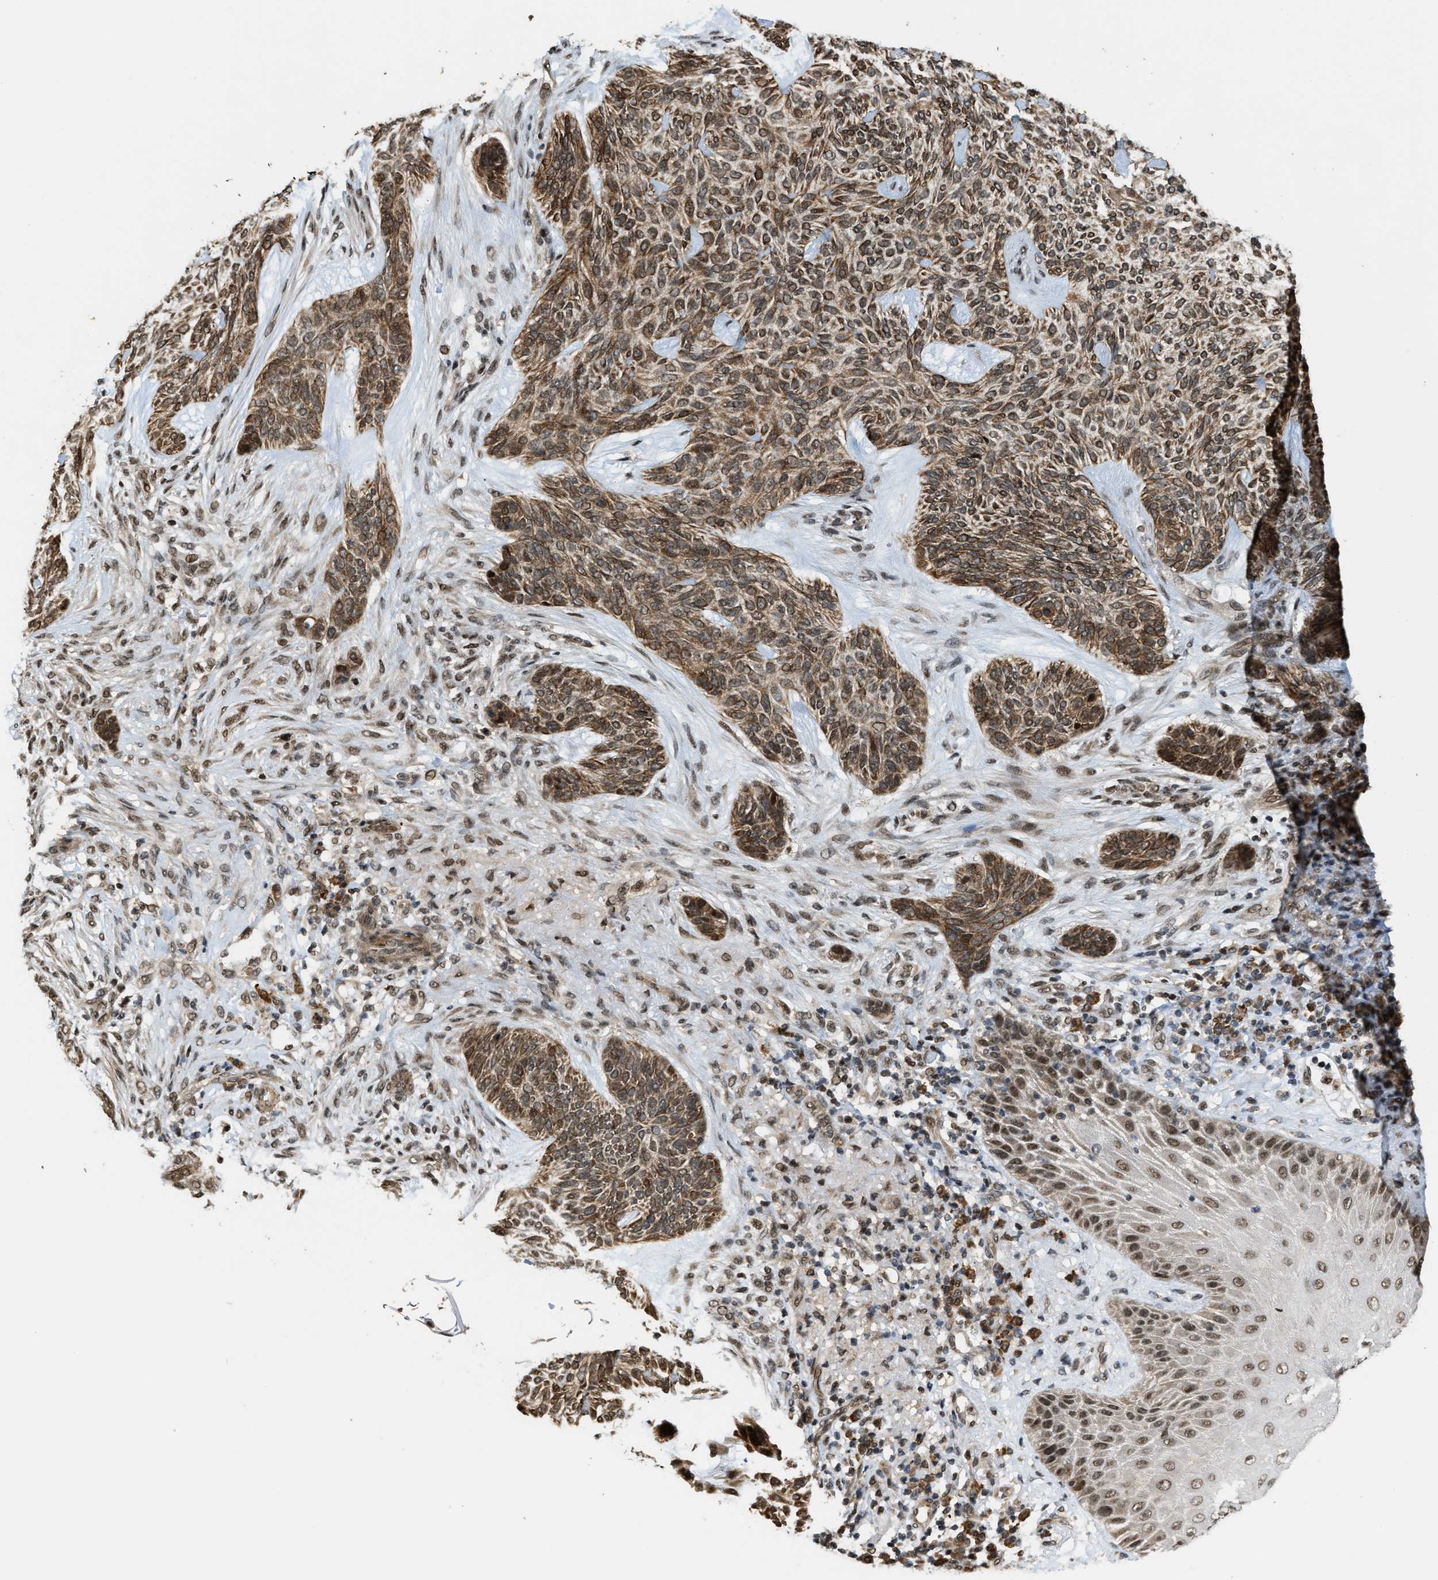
{"staining": {"intensity": "moderate", "quantity": ">75%", "location": "cytoplasmic/membranous"}, "tissue": "skin cancer", "cell_type": "Tumor cells", "image_type": "cancer", "snomed": [{"axis": "morphology", "description": "Basal cell carcinoma"}, {"axis": "topography", "description": "Skin"}], "caption": "IHC (DAB) staining of human basal cell carcinoma (skin) exhibits moderate cytoplasmic/membranous protein expression in approximately >75% of tumor cells. Using DAB (brown) and hematoxylin (blue) stains, captured at high magnification using brightfield microscopy.", "gene": "SERTAD2", "patient": {"sex": "male", "age": 55}}